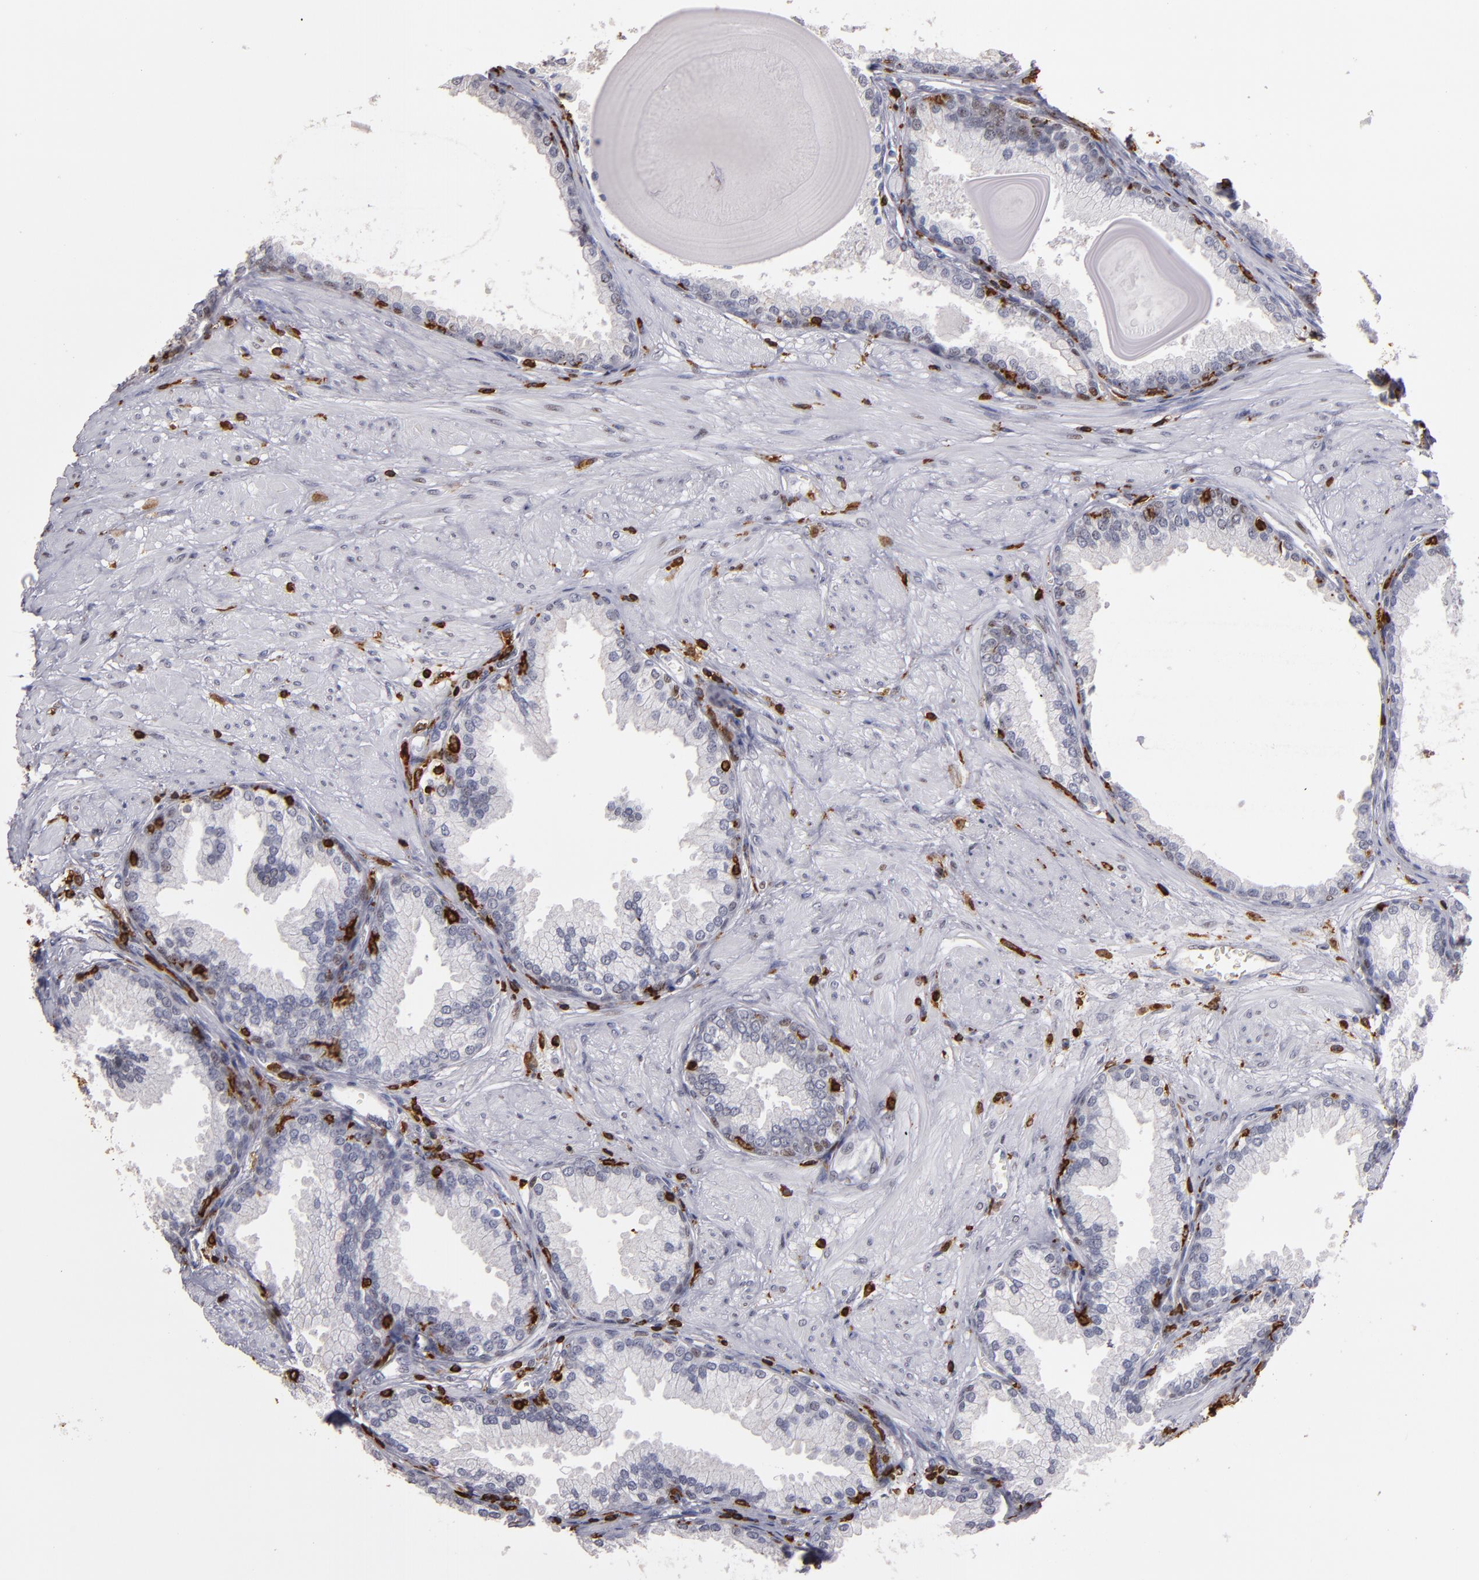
{"staining": {"intensity": "weak", "quantity": "<25%", "location": "nuclear"}, "tissue": "prostate", "cell_type": "Glandular cells", "image_type": "normal", "snomed": [{"axis": "morphology", "description": "Normal tissue, NOS"}, {"axis": "topography", "description": "Prostate"}], "caption": "Immunohistochemistry (IHC) image of unremarkable prostate: prostate stained with DAB reveals no significant protein expression in glandular cells. (DAB (3,3'-diaminobenzidine) immunohistochemistry (IHC) with hematoxylin counter stain).", "gene": "WAS", "patient": {"sex": "male", "age": 51}}